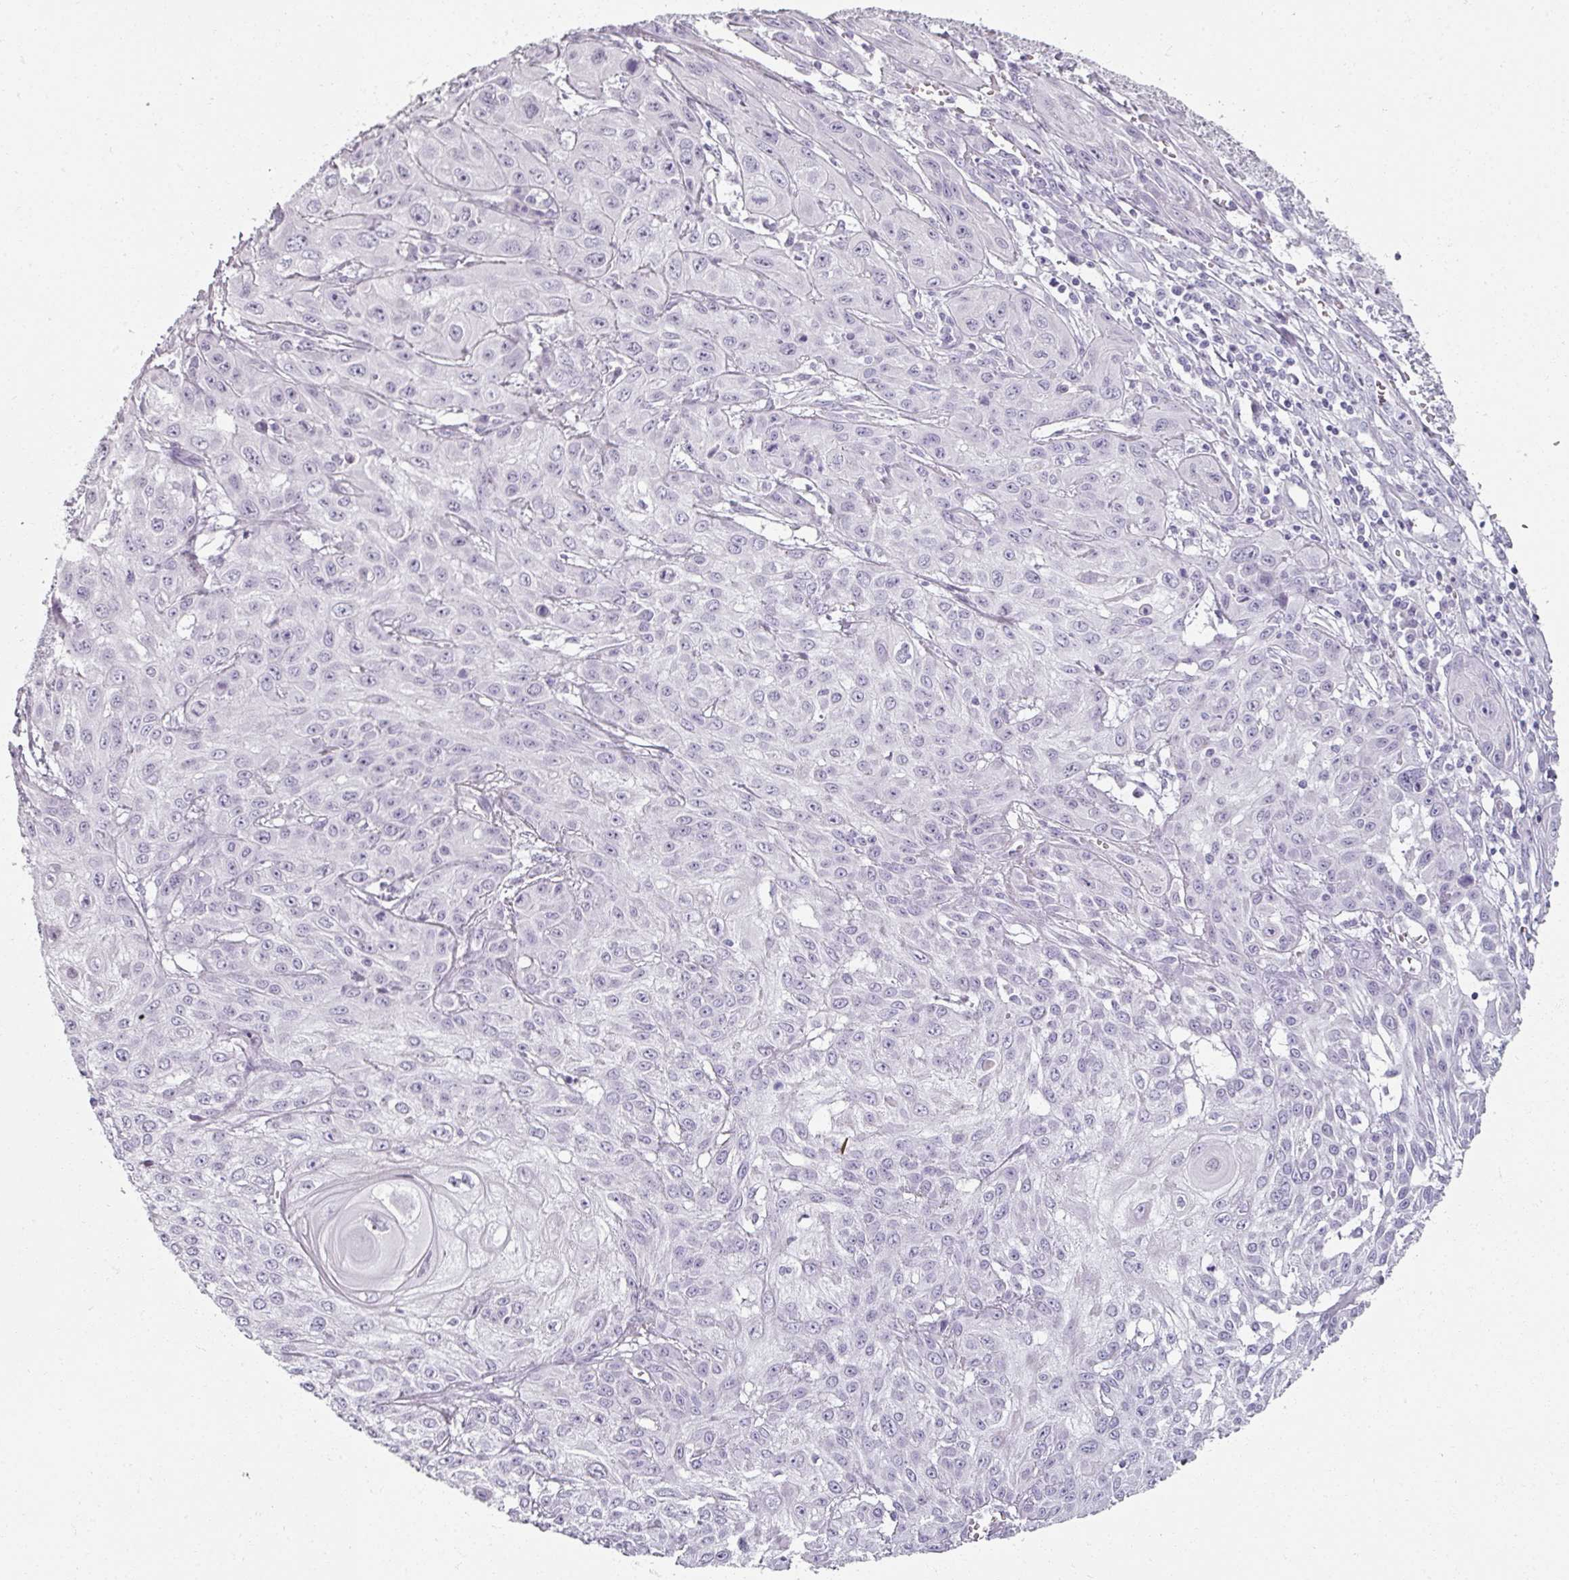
{"staining": {"intensity": "negative", "quantity": "none", "location": "none"}, "tissue": "skin cancer", "cell_type": "Tumor cells", "image_type": "cancer", "snomed": [{"axis": "morphology", "description": "Squamous cell carcinoma, NOS"}, {"axis": "topography", "description": "Skin"}, {"axis": "topography", "description": "Vulva"}], "caption": "Protein analysis of skin cancer demonstrates no significant expression in tumor cells.", "gene": "REG3G", "patient": {"sex": "female", "age": 71}}